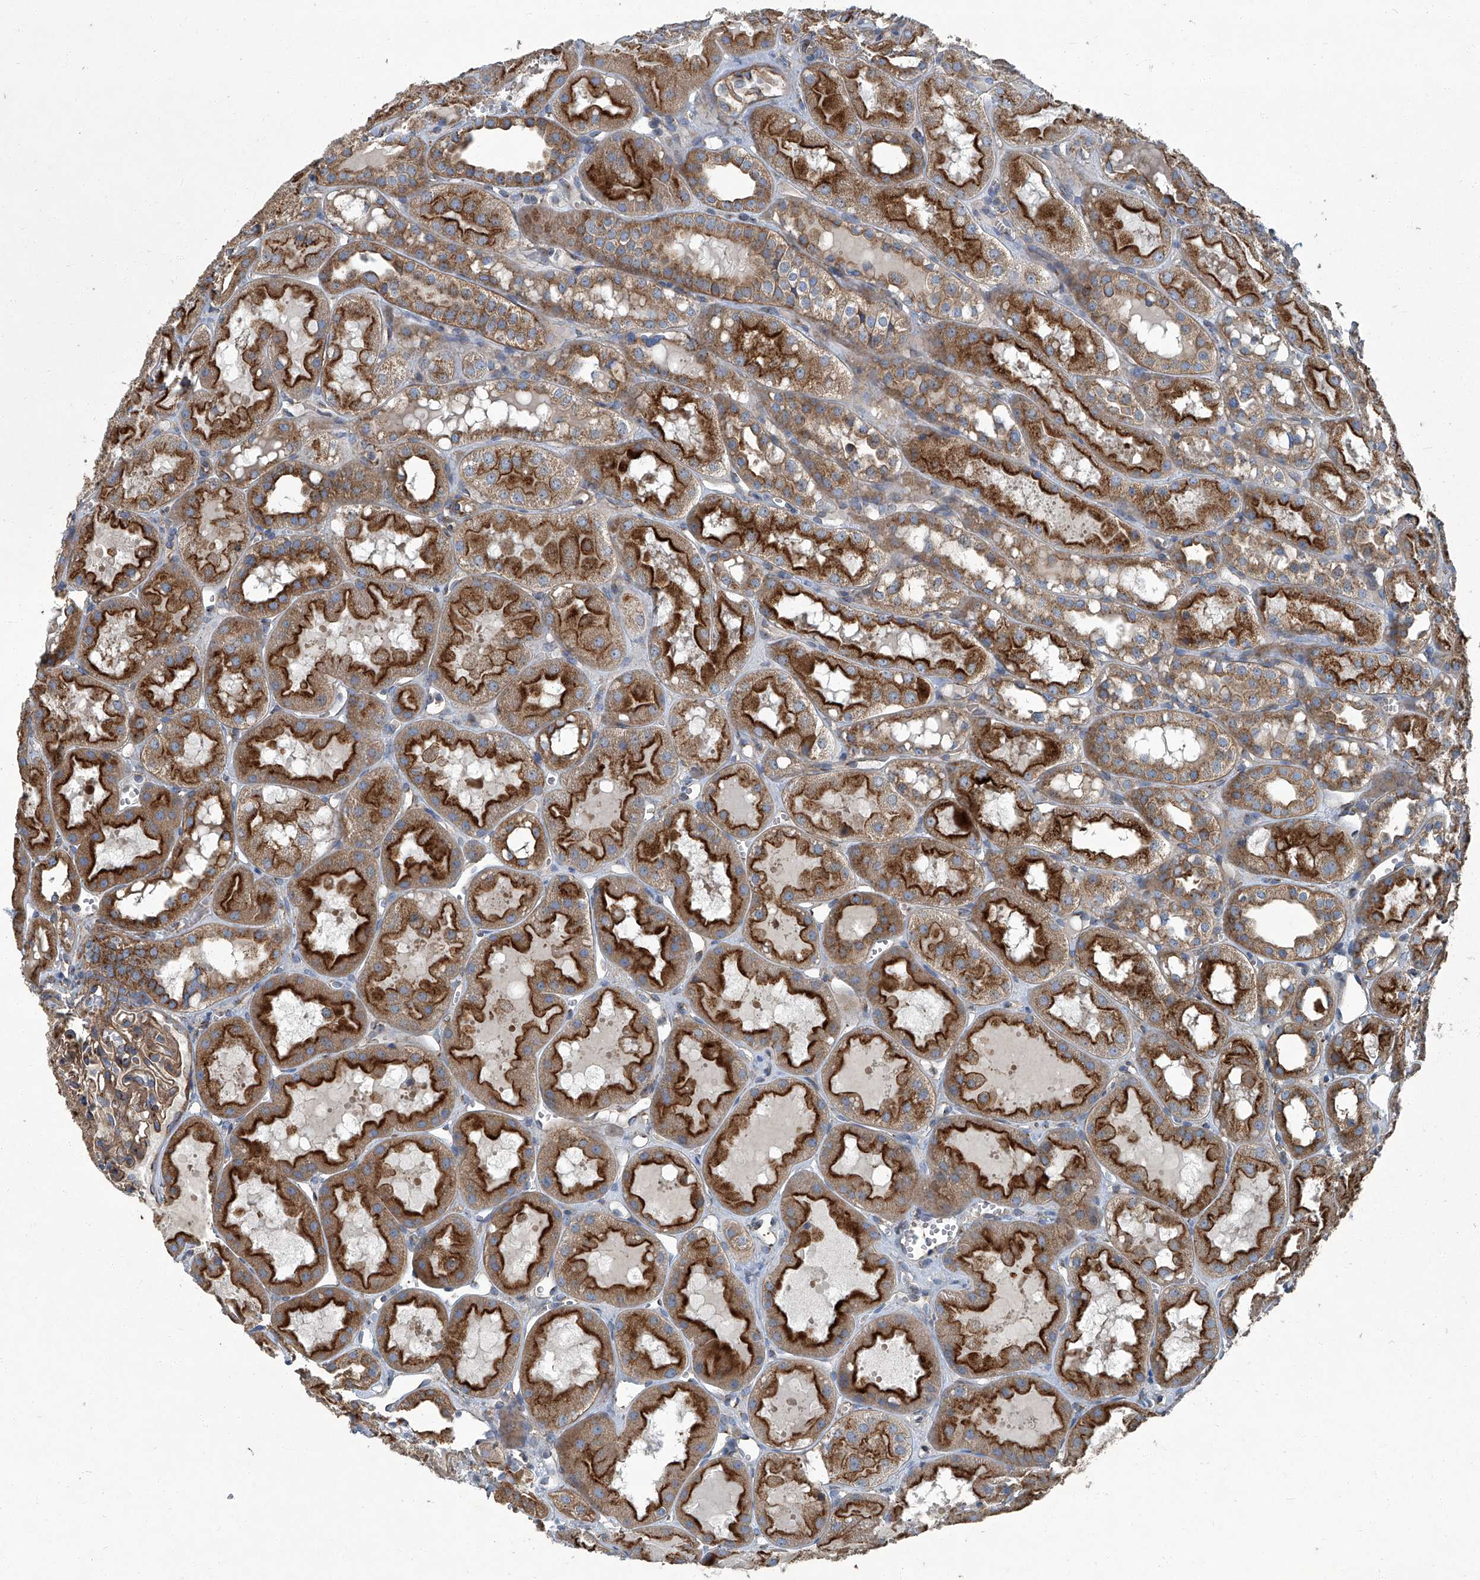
{"staining": {"intensity": "moderate", "quantity": ">75%", "location": "cytoplasmic/membranous"}, "tissue": "kidney", "cell_type": "Cells in glomeruli", "image_type": "normal", "snomed": [{"axis": "morphology", "description": "Normal tissue, NOS"}, {"axis": "topography", "description": "Kidney"}], "caption": "This photomicrograph shows IHC staining of unremarkable human kidney, with medium moderate cytoplasmic/membranous staining in approximately >75% of cells in glomeruli.", "gene": "PIGH", "patient": {"sex": "male", "age": 16}}